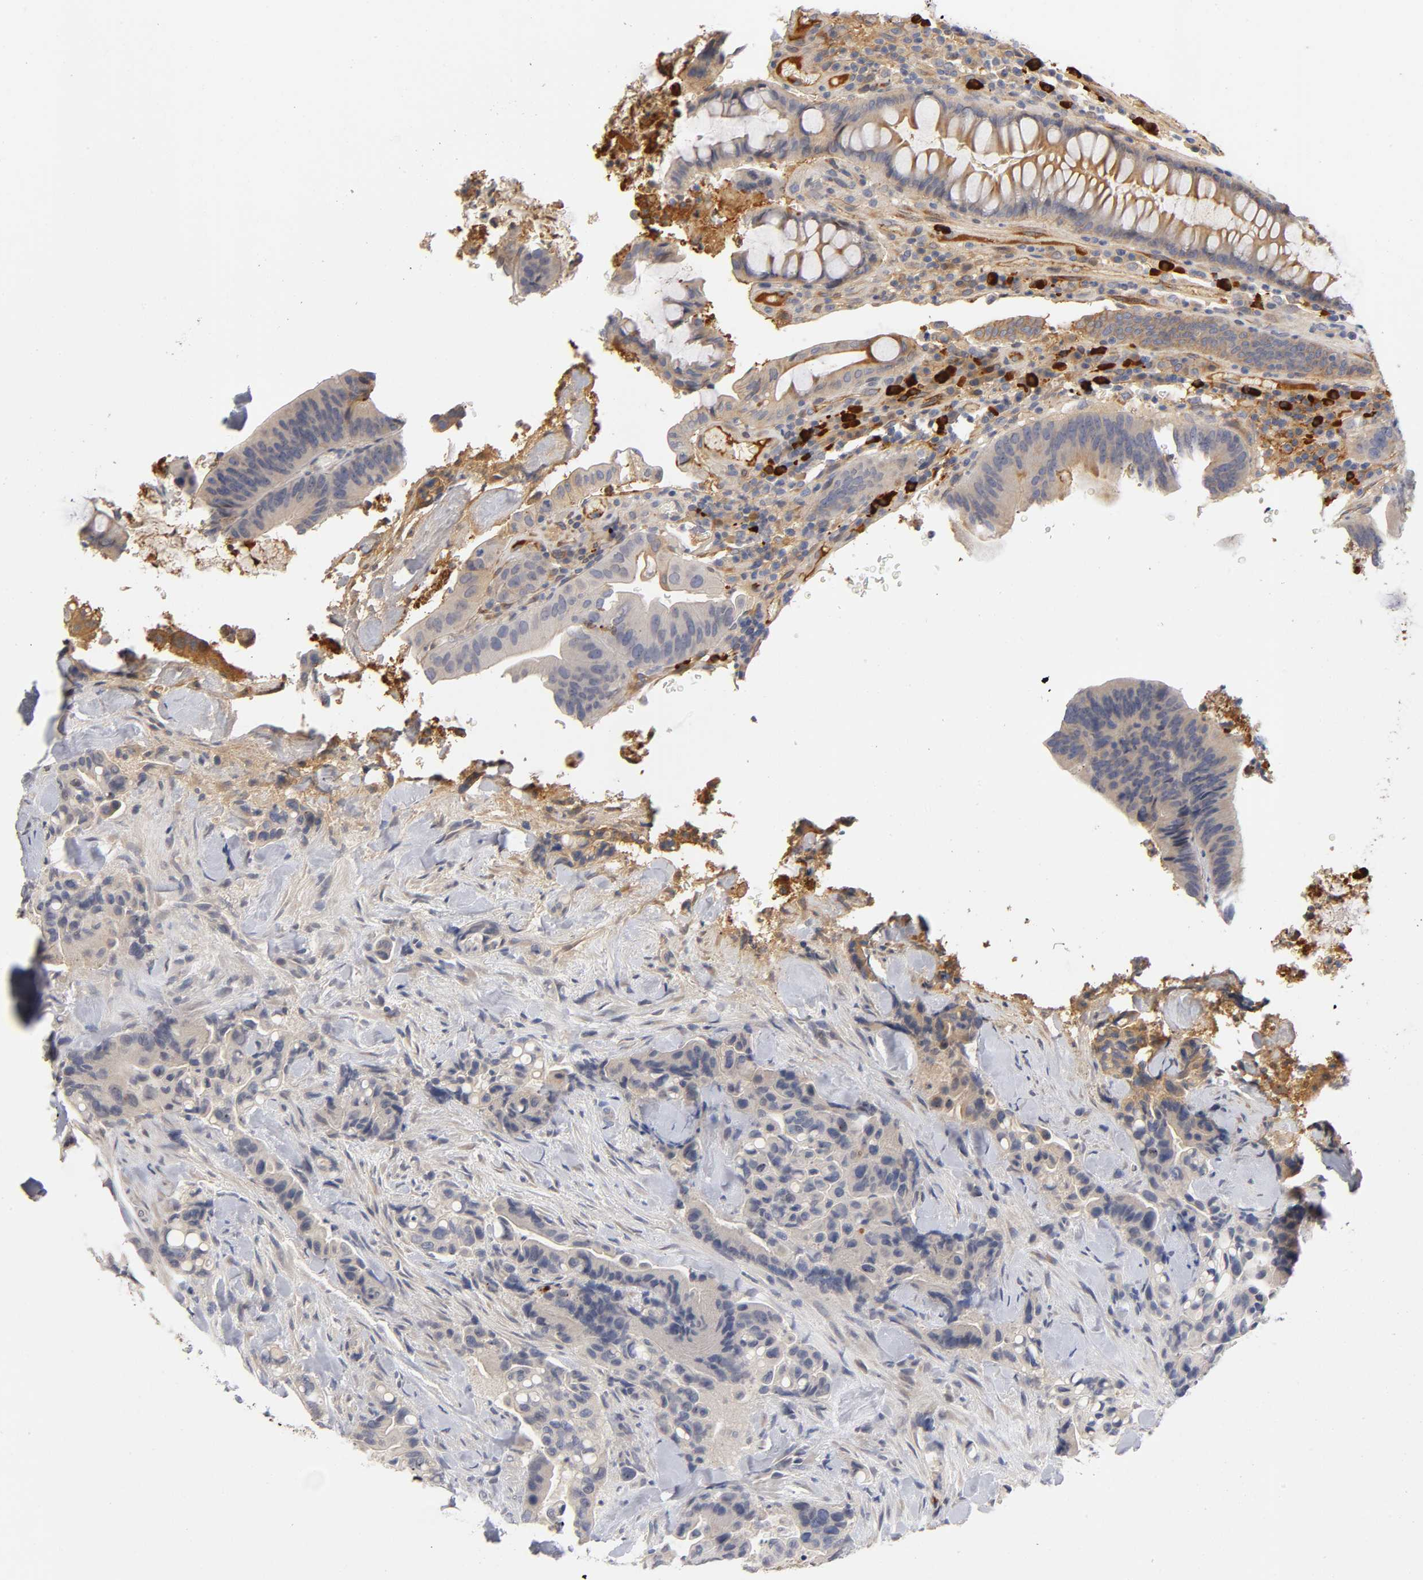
{"staining": {"intensity": "weak", "quantity": ">75%", "location": "cytoplasmic/membranous"}, "tissue": "colorectal cancer", "cell_type": "Tumor cells", "image_type": "cancer", "snomed": [{"axis": "morphology", "description": "Normal tissue, NOS"}, {"axis": "morphology", "description": "Adenocarcinoma, NOS"}, {"axis": "topography", "description": "Colon"}], "caption": "Colorectal cancer stained with a protein marker reveals weak staining in tumor cells.", "gene": "NOVA1", "patient": {"sex": "male", "age": 82}}